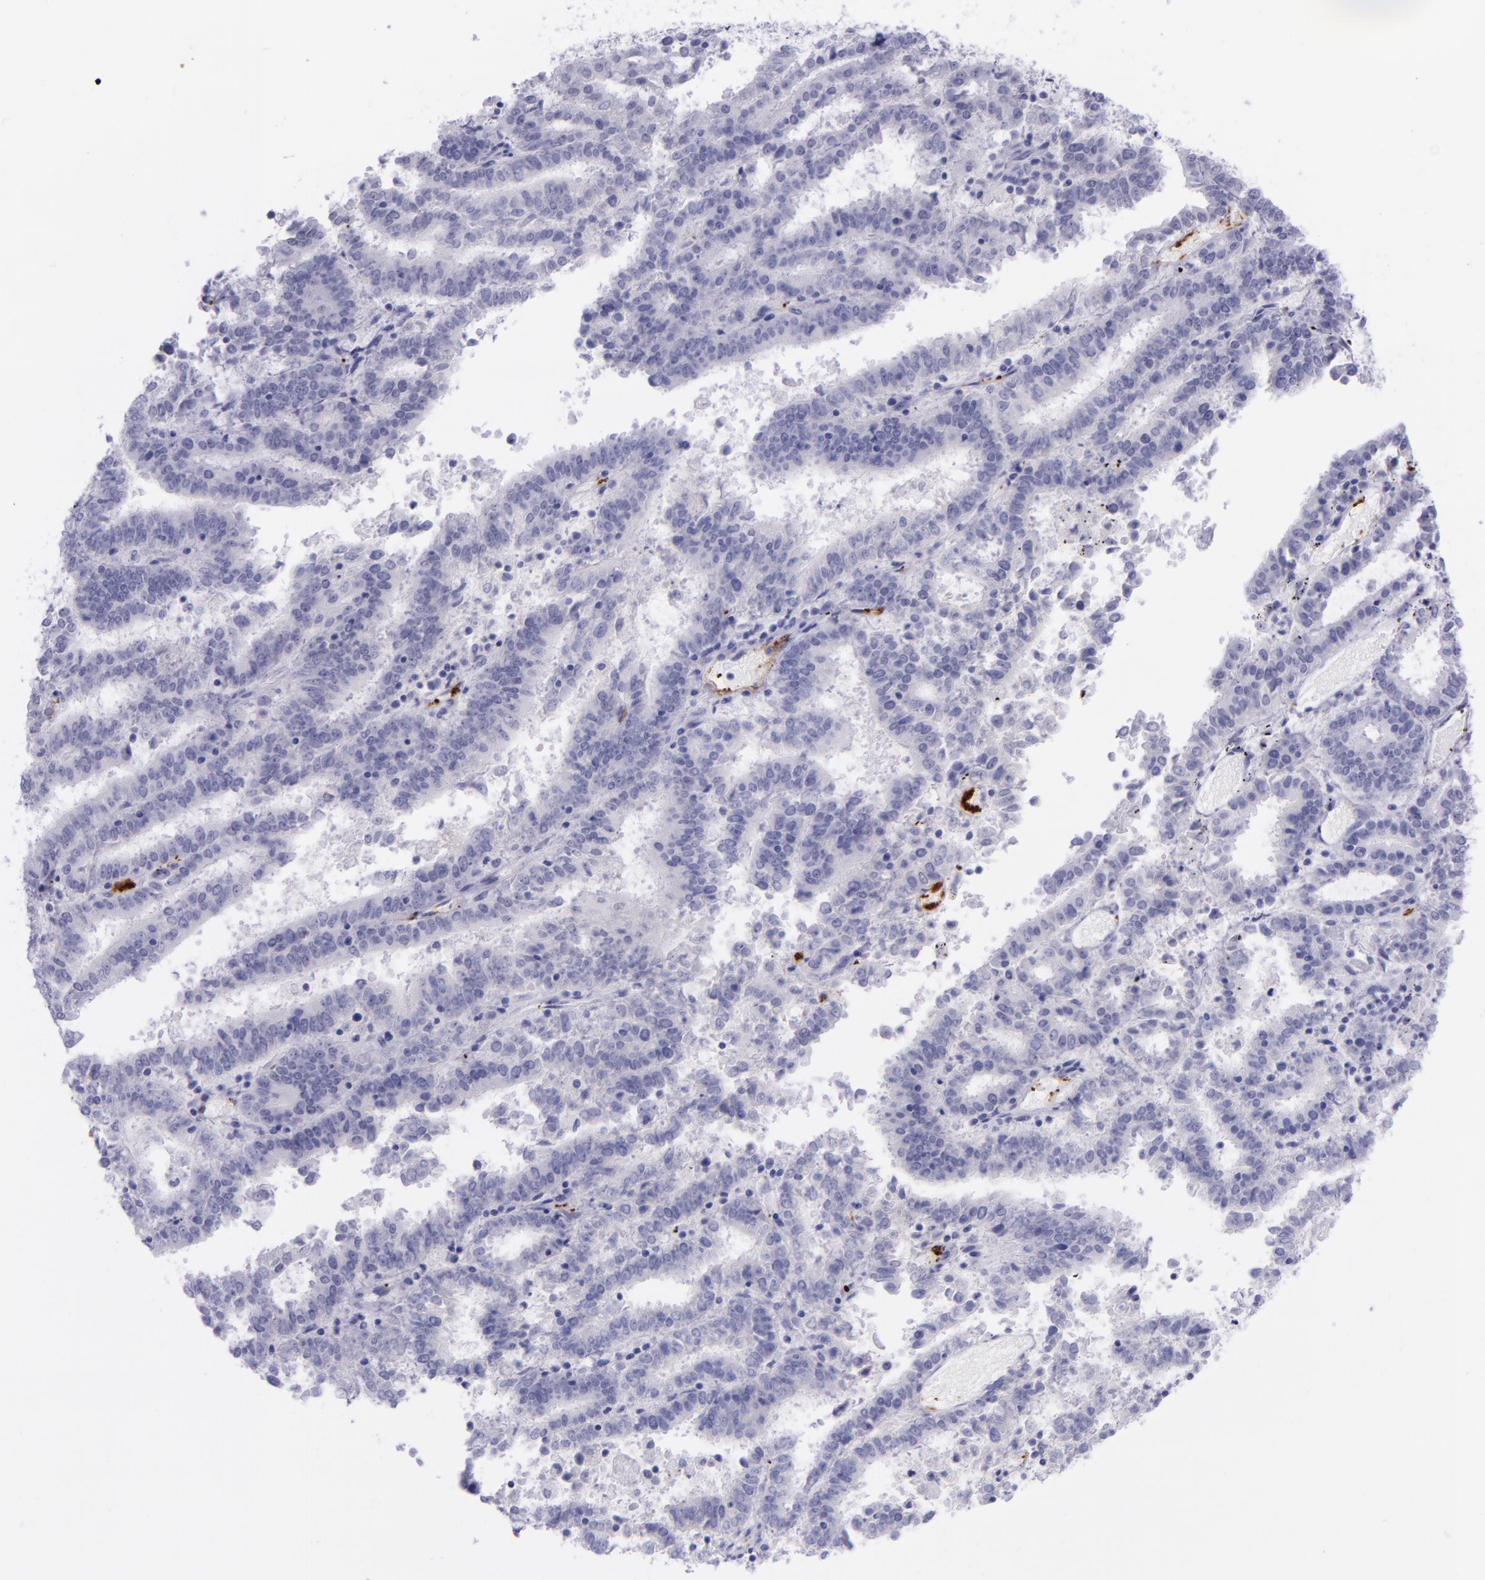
{"staining": {"intensity": "negative", "quantity": "none", "location": "none"}, "tissue": "endometrial cancer", "cell_type": "Tumor cells", "image_type": "cancer", "snomed": [{"axis": "morphology", "description": "Adenocarcinoma, NOS"}, {"axis": "topography", "description": "Uterus"}], "caption": "Immunohistochemistry photomicrograph of human adenocarcinoma (endometrial) stained for a protein (brown), which shows no positivity in tumor cells.", "gene": "SELE", "patient": {"sex": "female", "age": 83}}